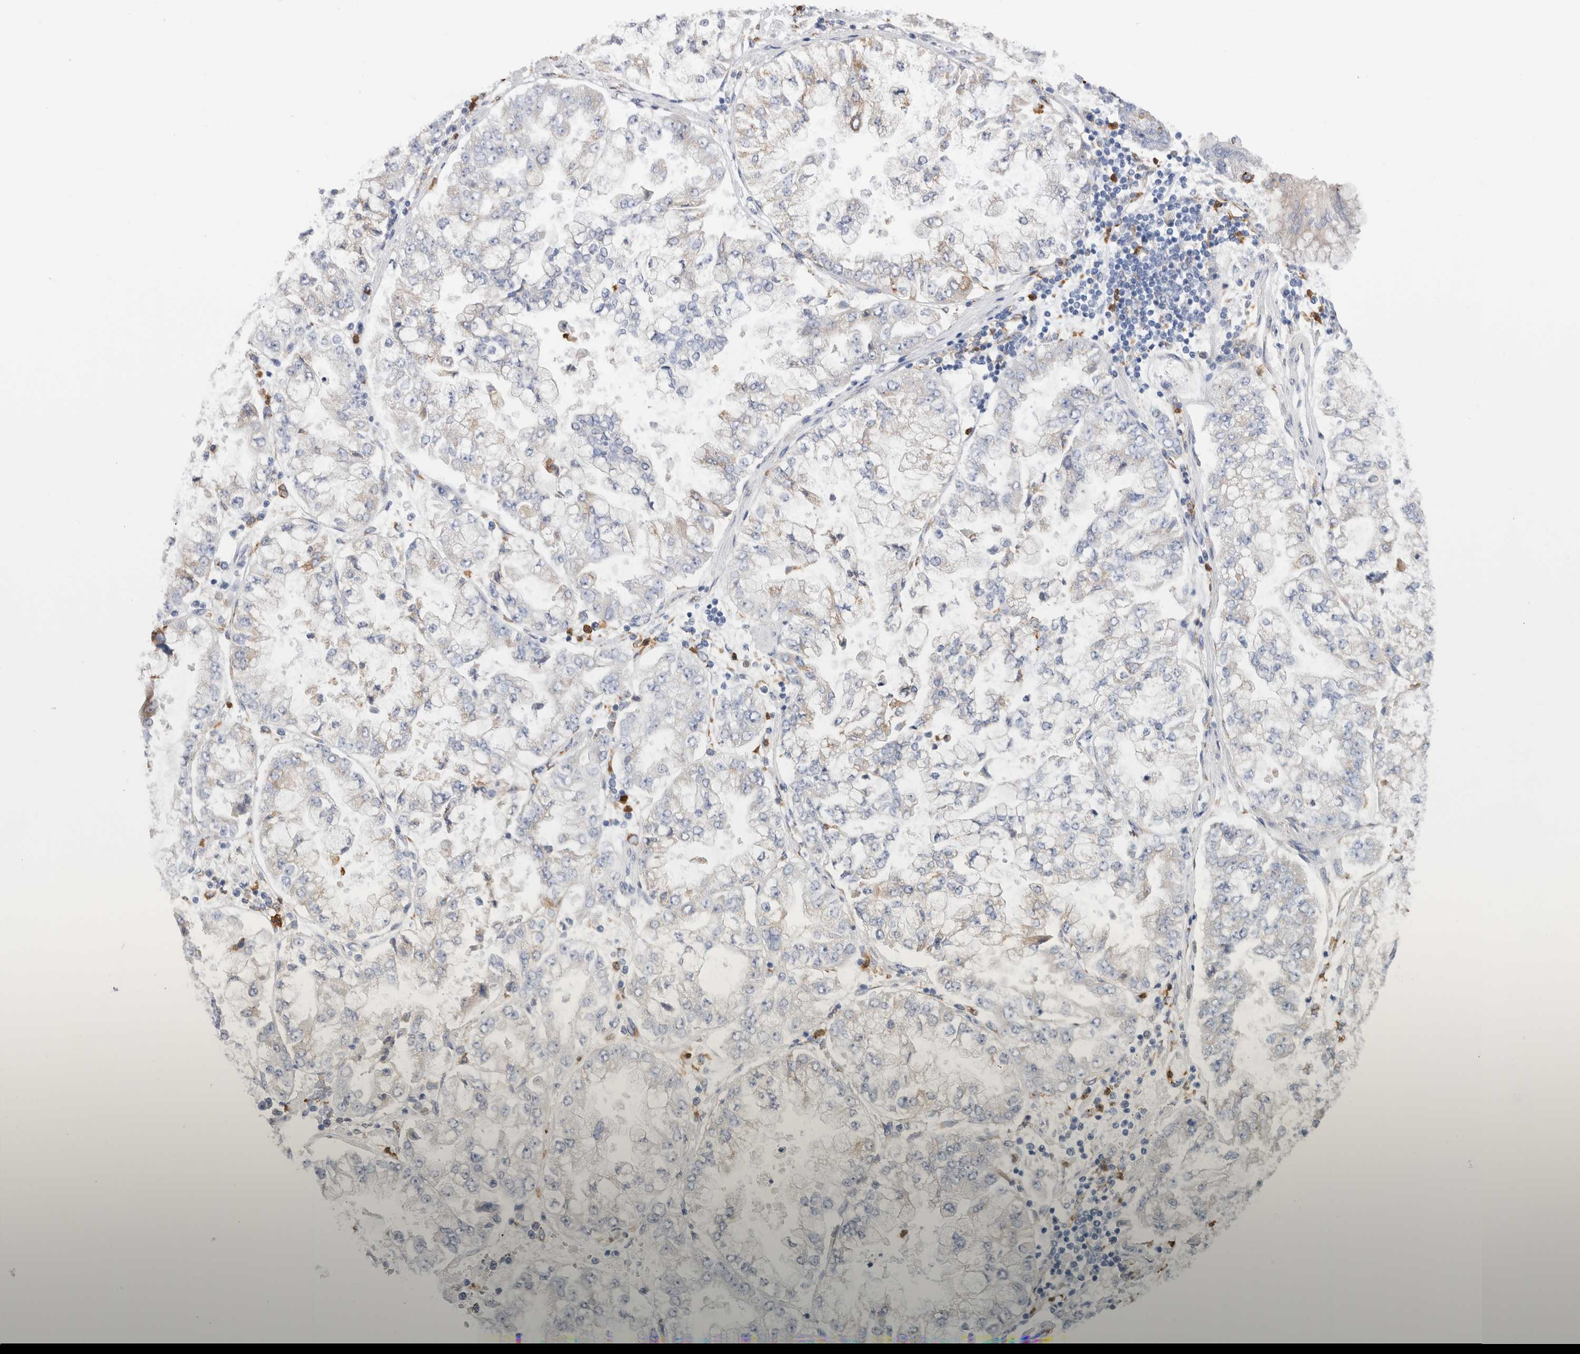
{"staining": {"intensity": "negative", "quantity": "none", "location": "none"}, "tissue": "stomach cancer", "cell_type": "Tumor cells", "image_type": "cancer", "snomed": [{"axis": "morphology", "description": "Adenocarcinoma, NOS"}, {"axis": "topography", "description": "Stomach"}], "caption": "Stomach cancer was stained to show a protein in brown. There is no significant positivity in tumor cells. Brightfield microscopy of IHC stained with DAB (brown) and hematoxylin (blue), captured at high magnification.", "gene": "P4HA1", "patient": {"sex": "male", "age": 76}}